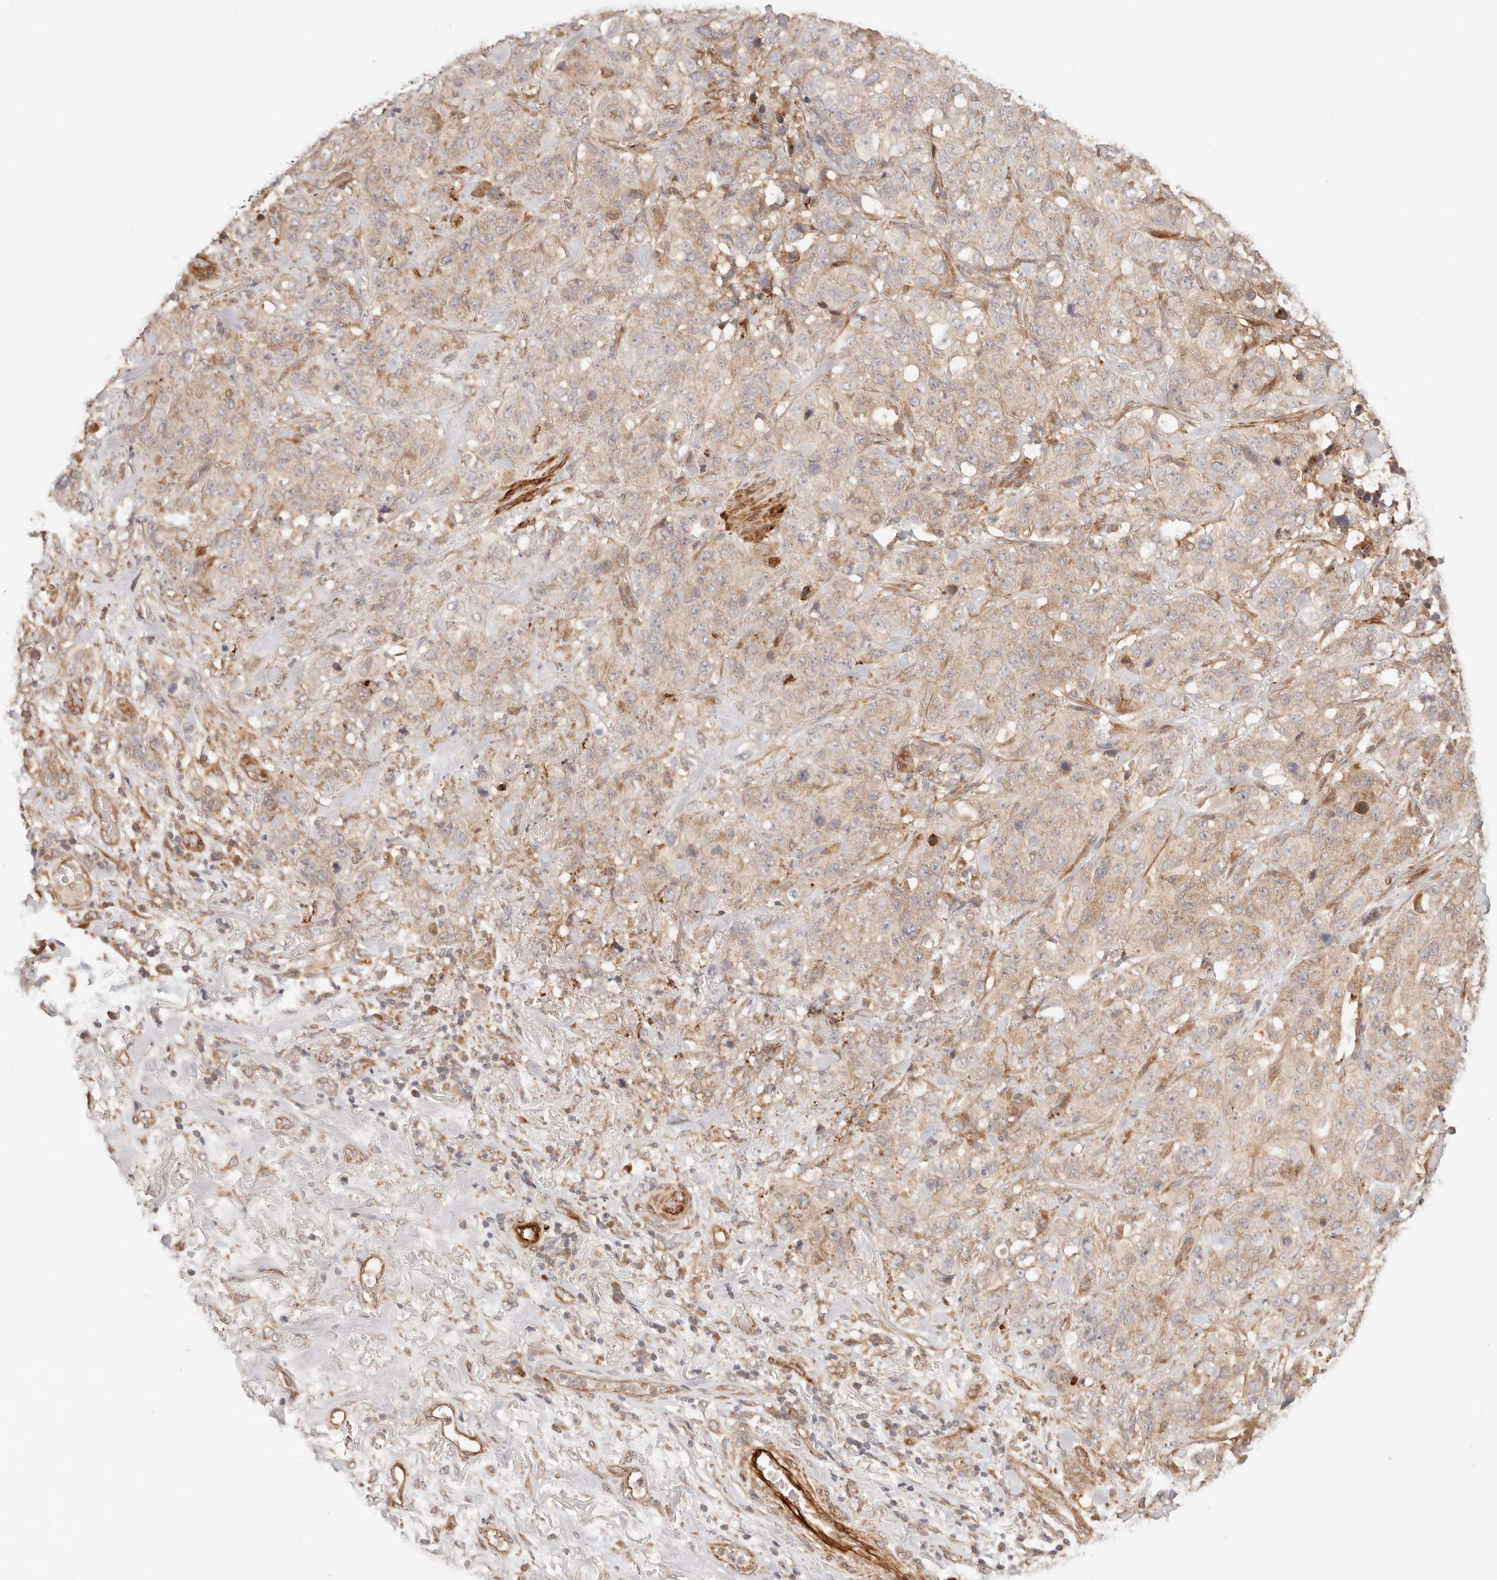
{"staining": {"intensity": "weak", "quantity": ">75%", "location": "cytoplasmic/membranous"}, "tissue": "stomach cancer", "cell_type": "Tumor cells", "image_type": "cancer", "snomed": [{"axis": "morphology", "description": "Adenocarcinoma, NOS"}, {"axis": "topography", "description": "Stomach"}], "caption": "This photomicrograph shows immunohistochemistry staining of human stomach cancer (adenocarcinoma), with low weak cytoplasmic/membranous positivity in about >75% of tumor cells.", "gene": "IL1R2", "patient": {"sex": "male", "age": 48}}